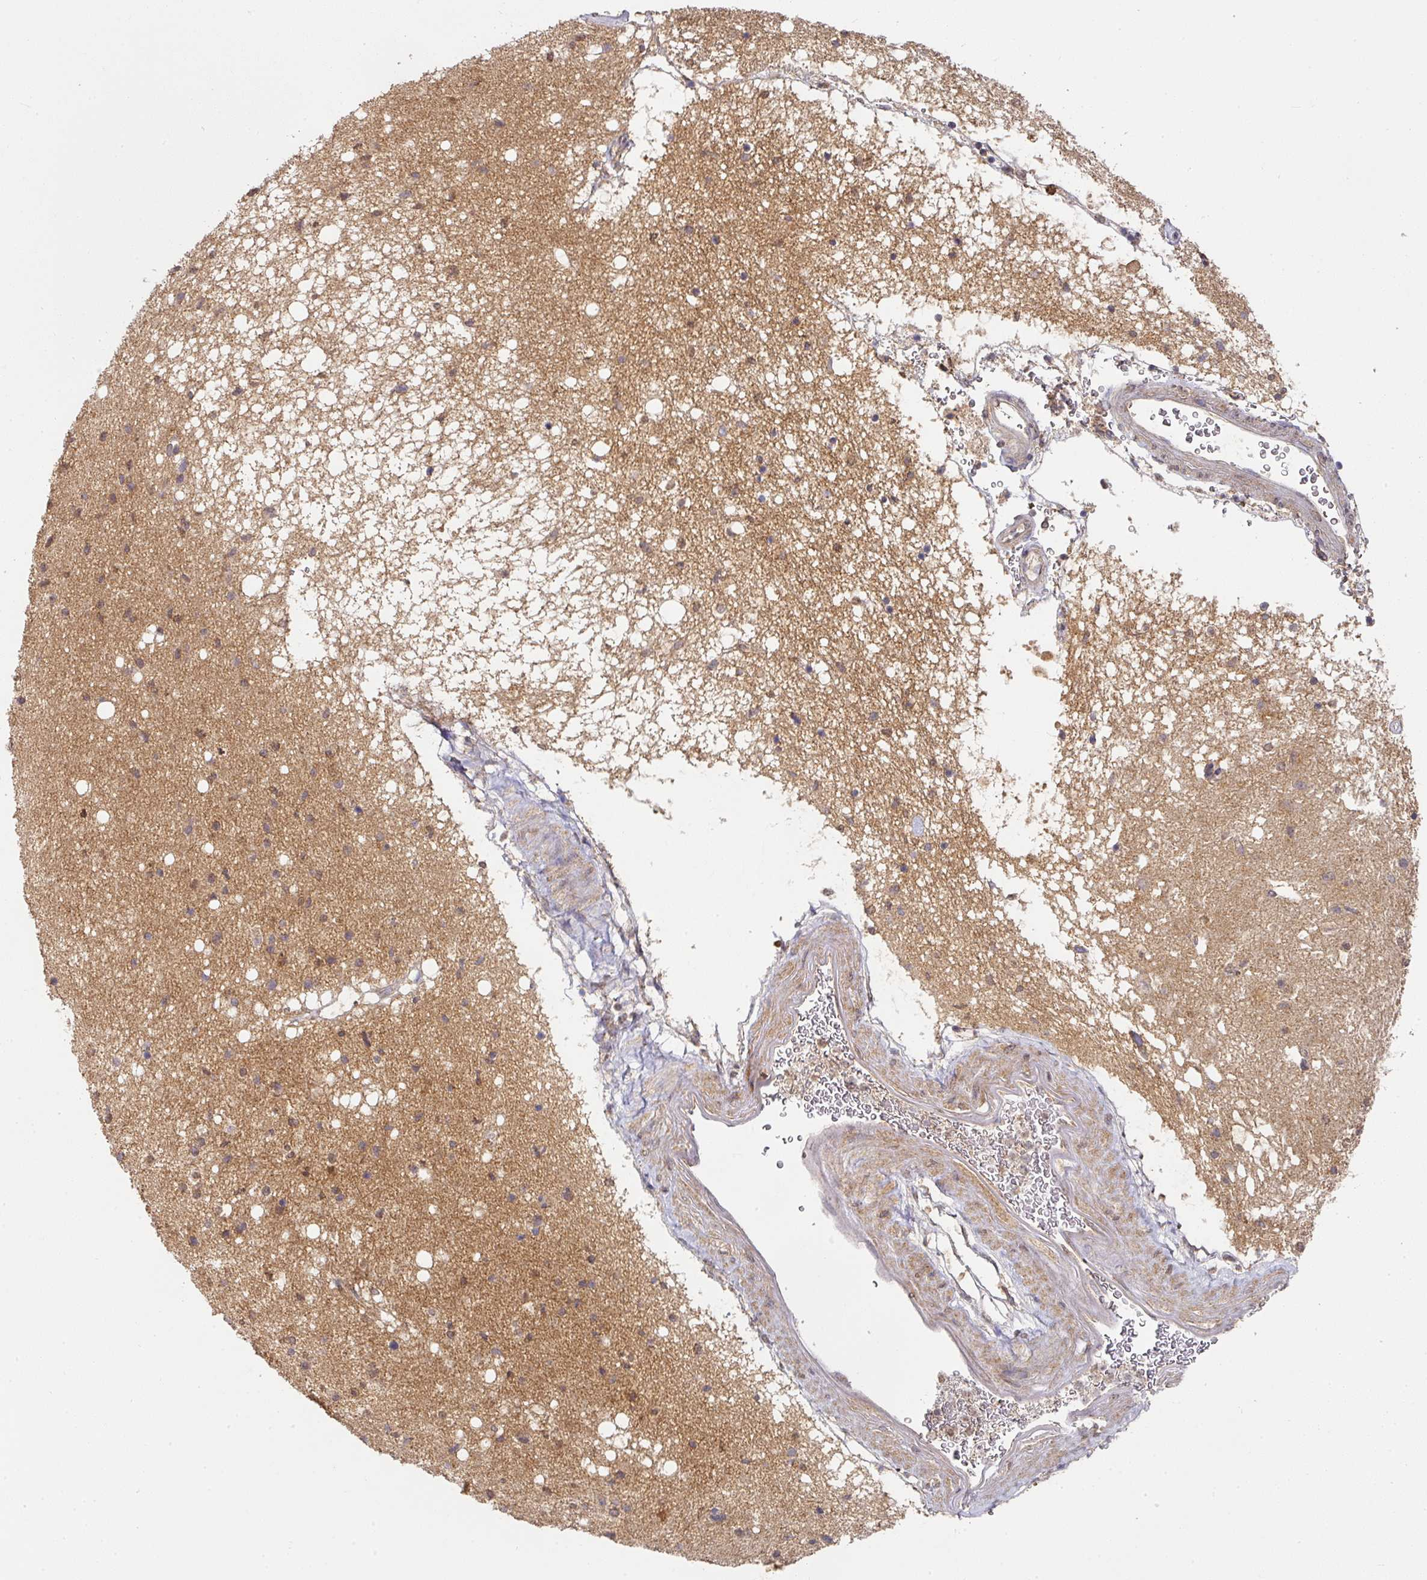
{"staining": {"intensity": "weak", "quantity": "25%-75%", "location": "cytoplasmic/membranous"}, "tissue": "caudate", "cell_type": "Glial cells", "image_type": "normal", "snomed": [{"axis": "morphology", "description": "Normal tissue, NOS"}, {"axis": "topography", "description": "Lateral ventricle wall"}], "caption": "Immunohistochemistry of normal human caudate displays low levels of weak cytoplasmic/membranous expression in about 25%-75% of glial cells.", "gene": "EXTL3", "patient": {"sex": "male", "age": 58}}